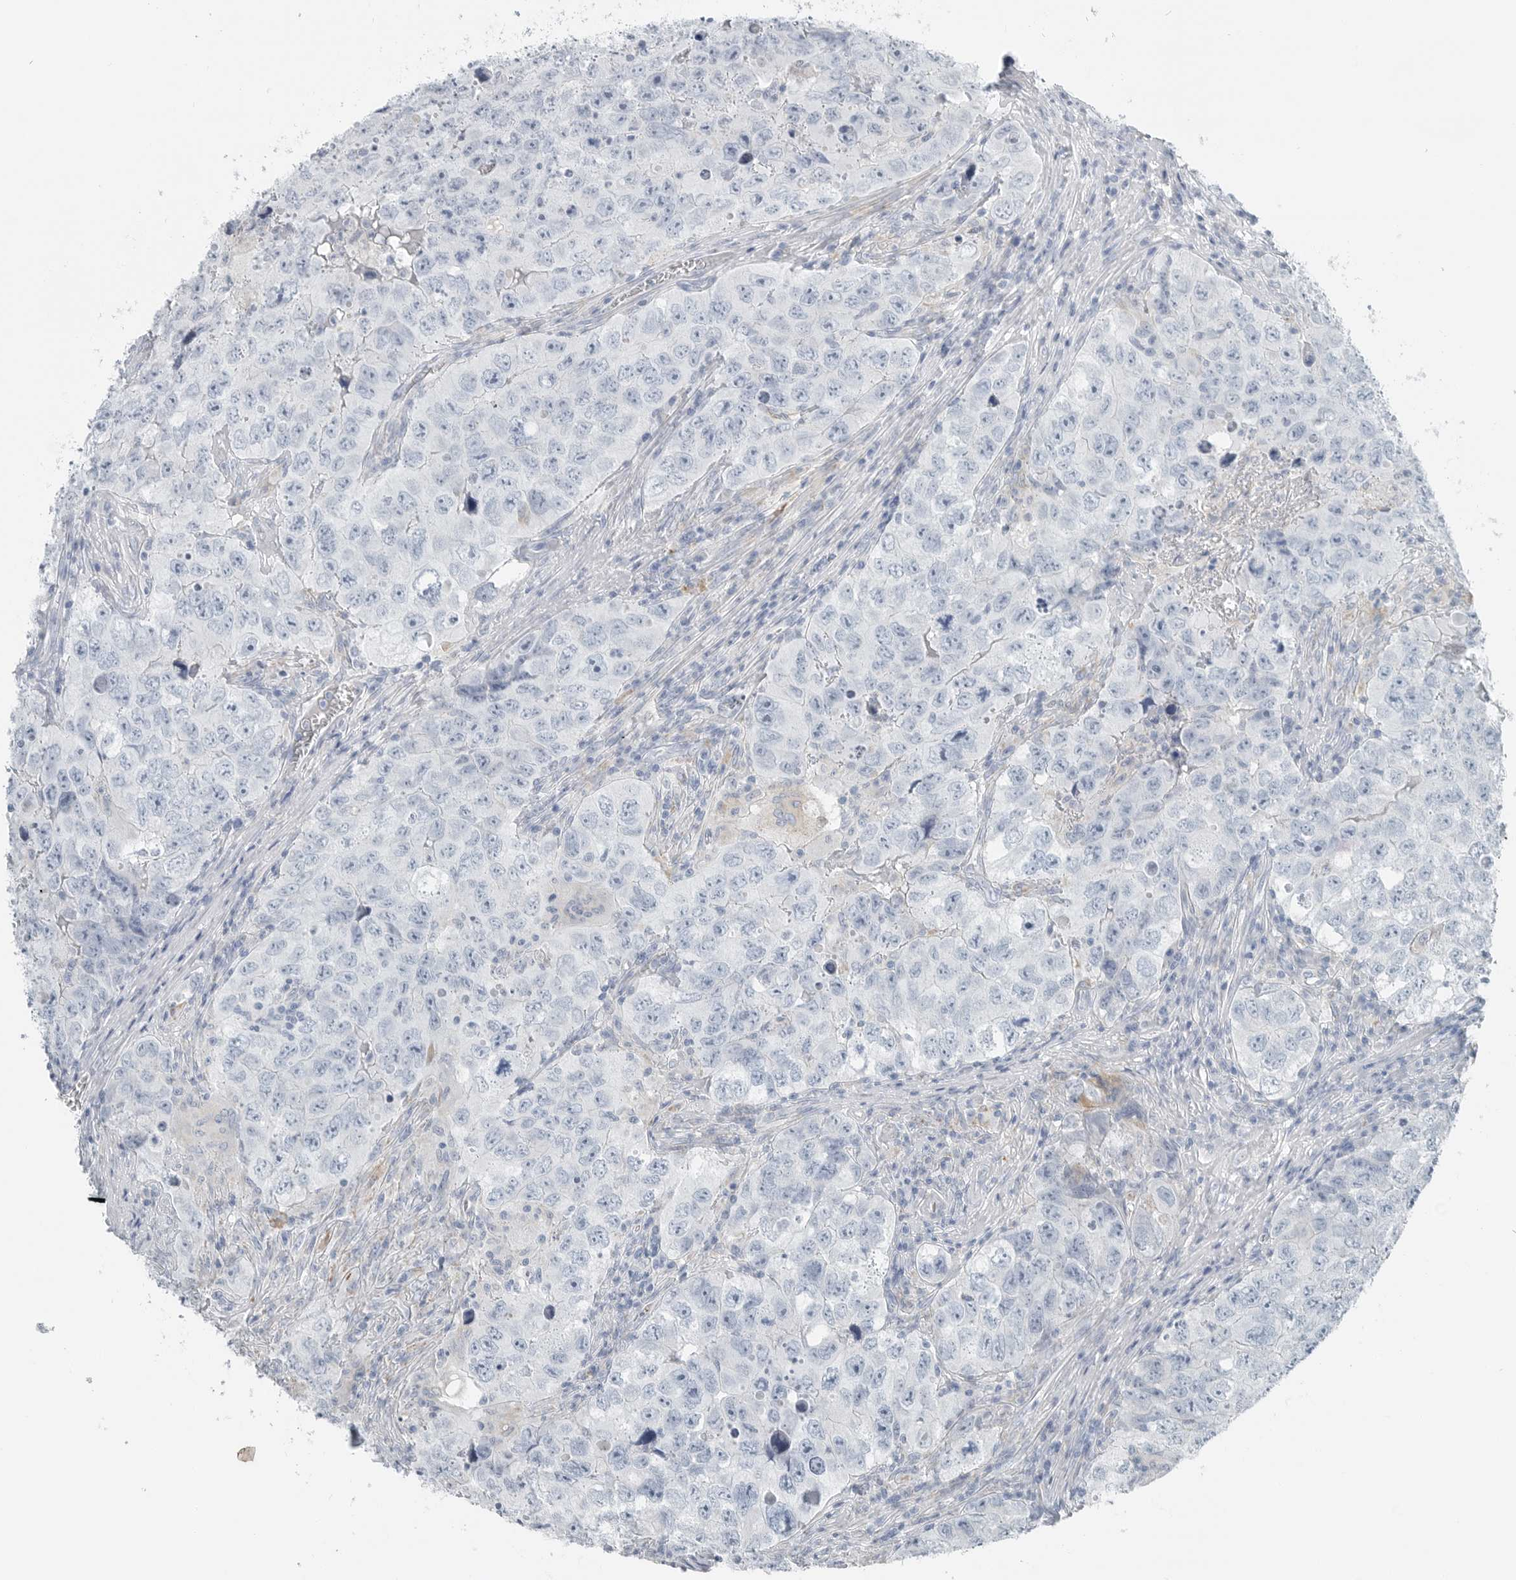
{"staining": {"intensity": "negative", "quantity": "none", "location": "none"}, "tissue": "testis cancer", "cell_type": "Tumor cells", "image_type": "cancer", "snomed": [{"axis": "morphology", "description": "Seminoma, NOS"}, {"axis": "morphology", "description": "Carcinoma, Embryonal, NOS"}, {"axis": "topography", "description": "Testis"}], "caption": "This is an immunohistochemistry image of testis seminoma. There is no expression in tumor cells.", "gene": "SERPINB7", "patient": {"sex": "male", "age": 43}}